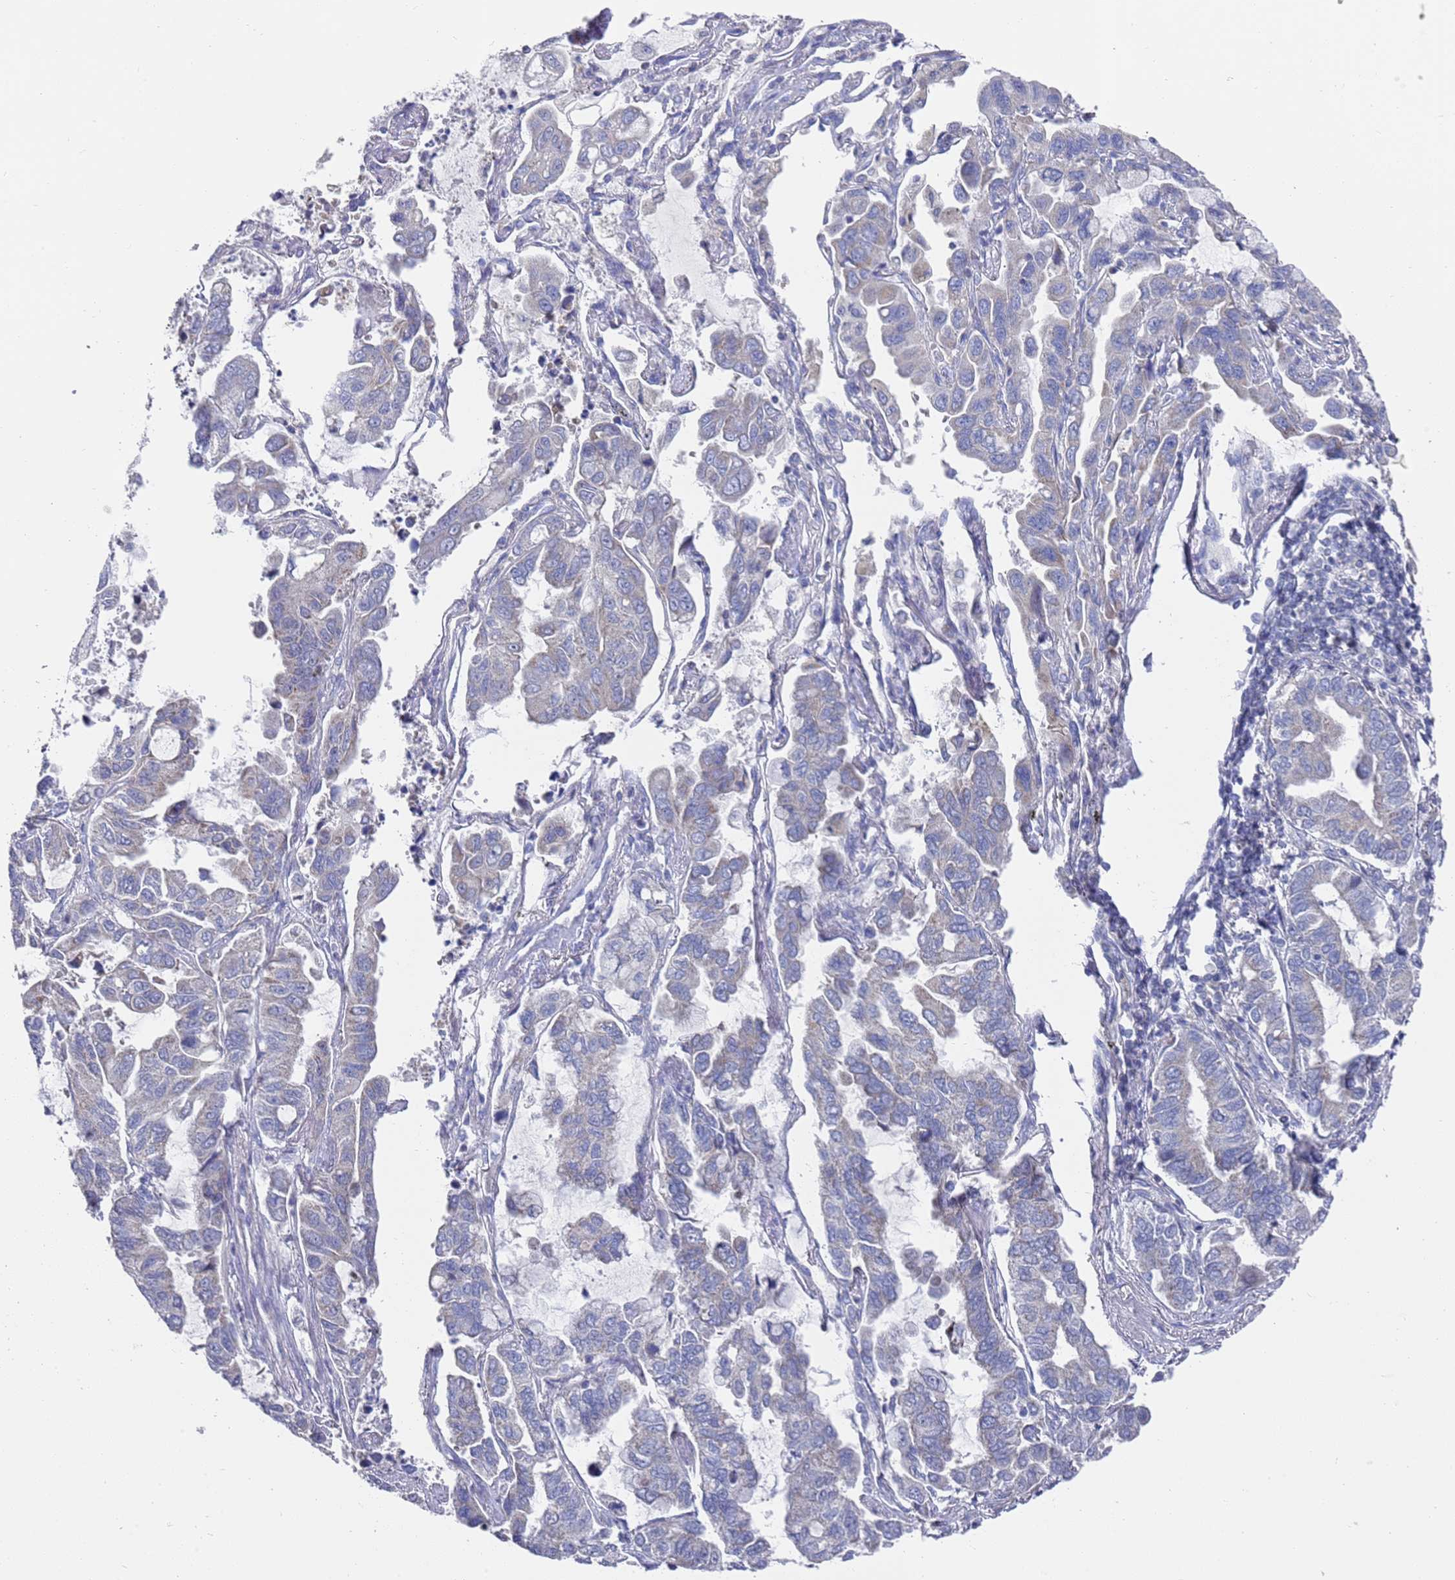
{"staining": {"intensity": "negative", "quantity": "none", "location": "none"}, "tissue": "lung cancer", "cell_type": "Tumor cells", "image_type": "cancer", "snomed": [{"axis": "morphology", "description": "Adenocarcinoma, NOS"}, {"axis": "topography", "description": "Lung"}], "caption": "An immunohistochemistry micrograph of lung adenocarcinoma is shown. There is no staining in tumor cells of lung adenocarcinoma.", "gene": "SCAPER", "patient": {"sex": "male", "age": 64}}